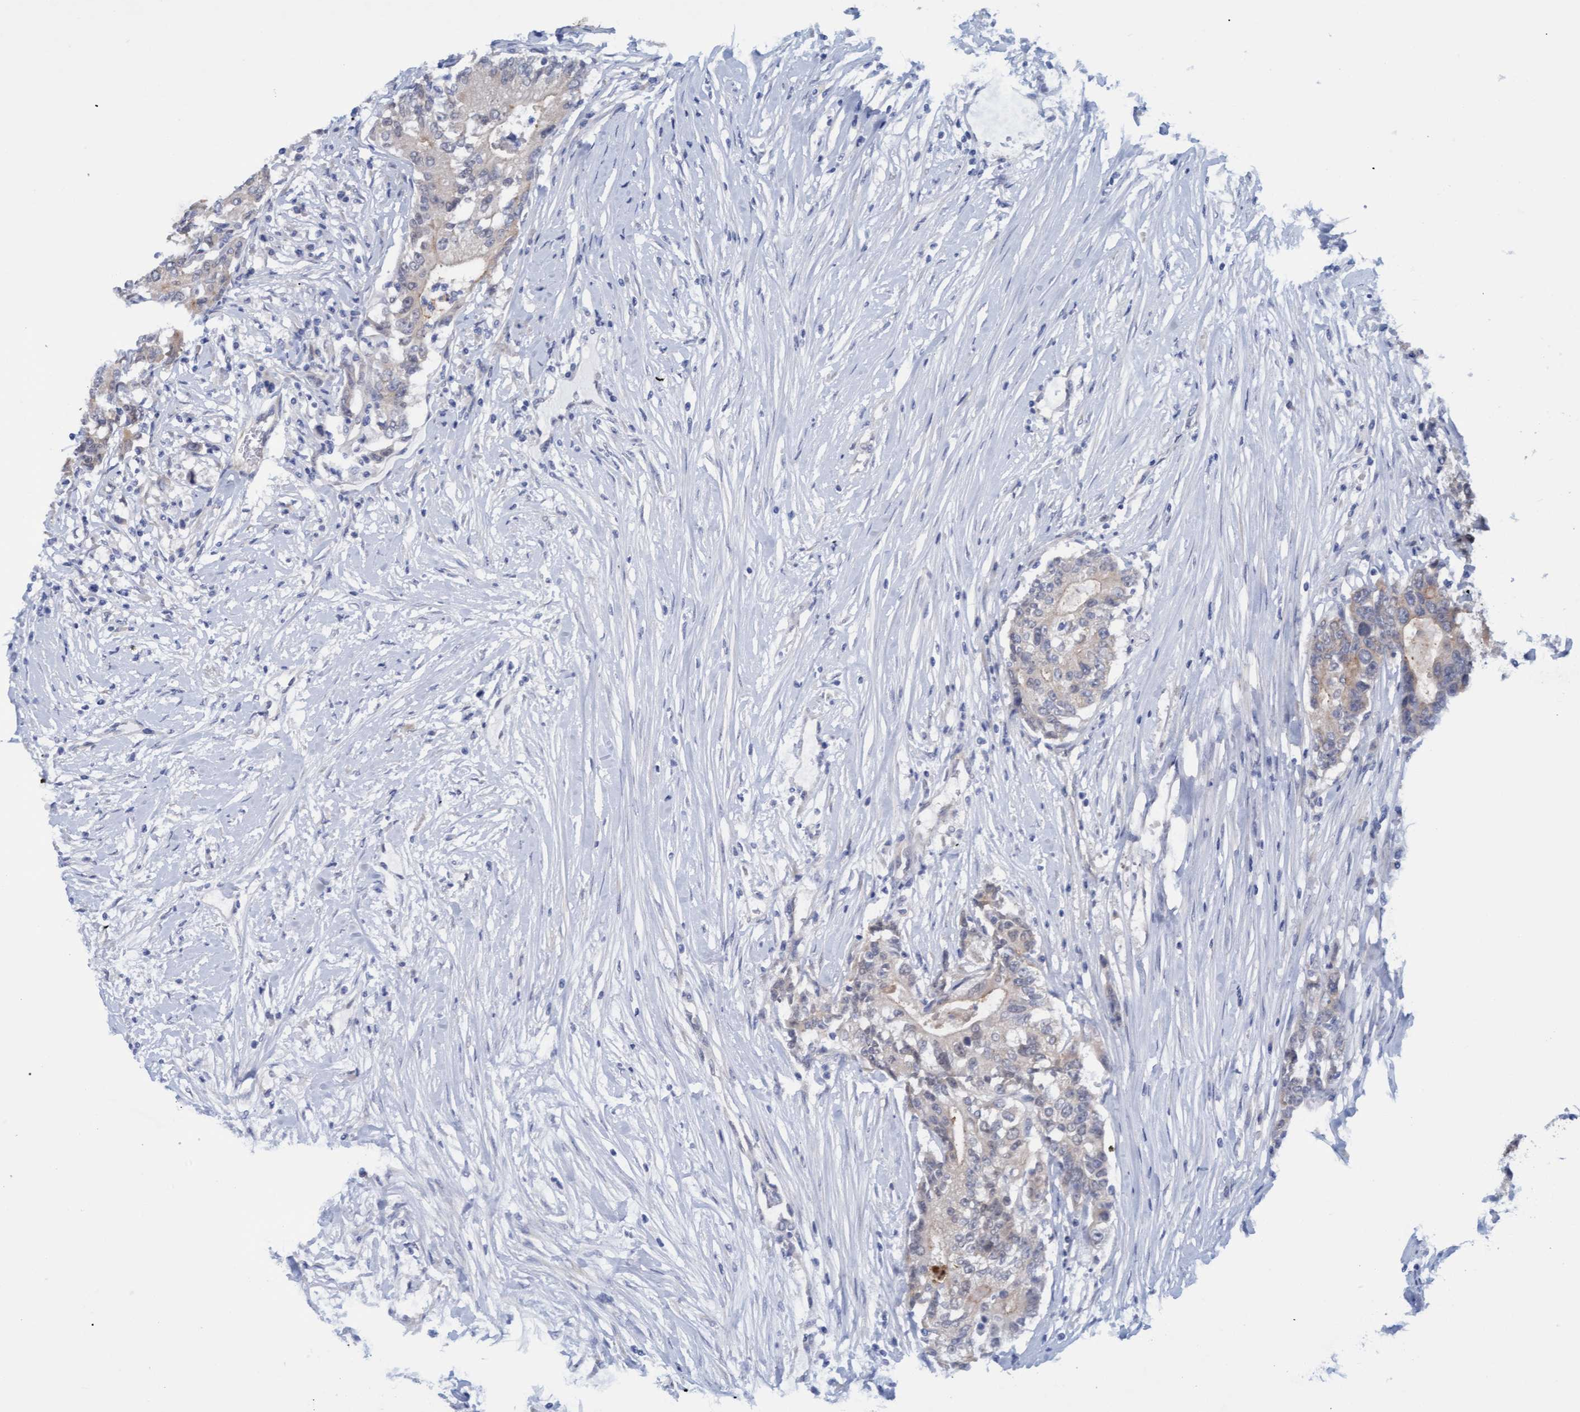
{"staining": {"intensity": "weak", "quantity": "<25%", "location": "cytoplasmic/membranous"}, "tissue": "colorectal cancer", "cell_type": "Tumor cells", "image_type": "cancer", "snomed": [{"axis": "morphology", "description": "Adenocarcinoma, NOS"}, {"axis": "topography", "description": "Colon"}], "caption": "Colorectal adenocarcinoma stained for a protein using immunohistochemistry (IHC) exhibits no positivity tumor cells.", "gene": "STXBP1", "patient": {"sex": "female", "age": 77}}